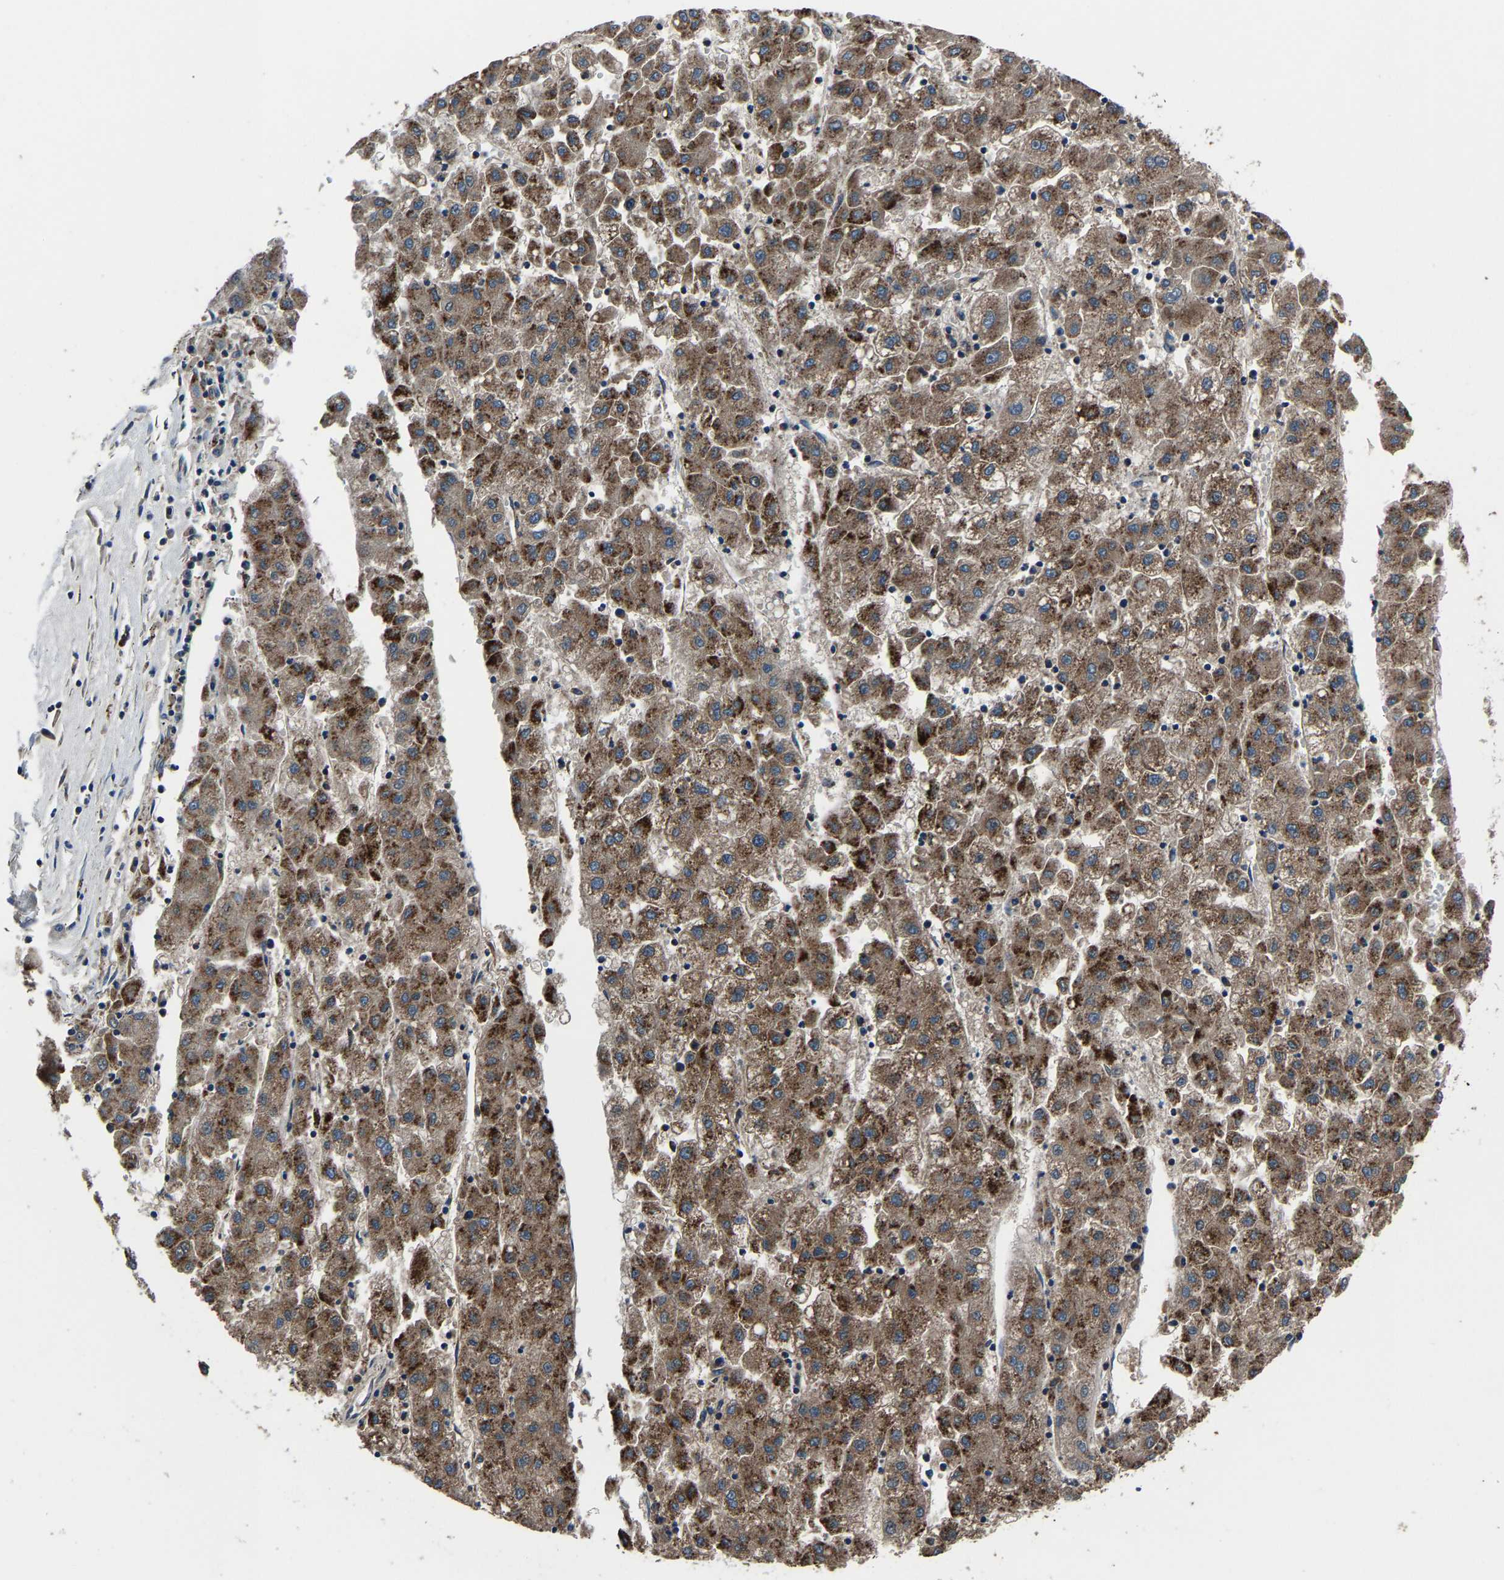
{"staining": {"intensity": "moderate", "quantity": ">75%", "location": "cytoplasmic/membranous"}, "tissue": "liver cancer", "cell_type": "Tumor cells", "image_type": "cancer", "snomed": [{"axis": "morphology", "description": "Carcinoma, Hepatocellular, NOS"}, {"axis": "topography", "description": "Liver"}], "caption": "Approximately >75% of tumor cells in liver cancer (hepatocellular carcinoma) show moderate cytoplasmic/membranous protein positivity as visualized by brown immunohistochemical staining.", "gene": "KIAA1958", "patient": {"sex": "male", "age": 72}}